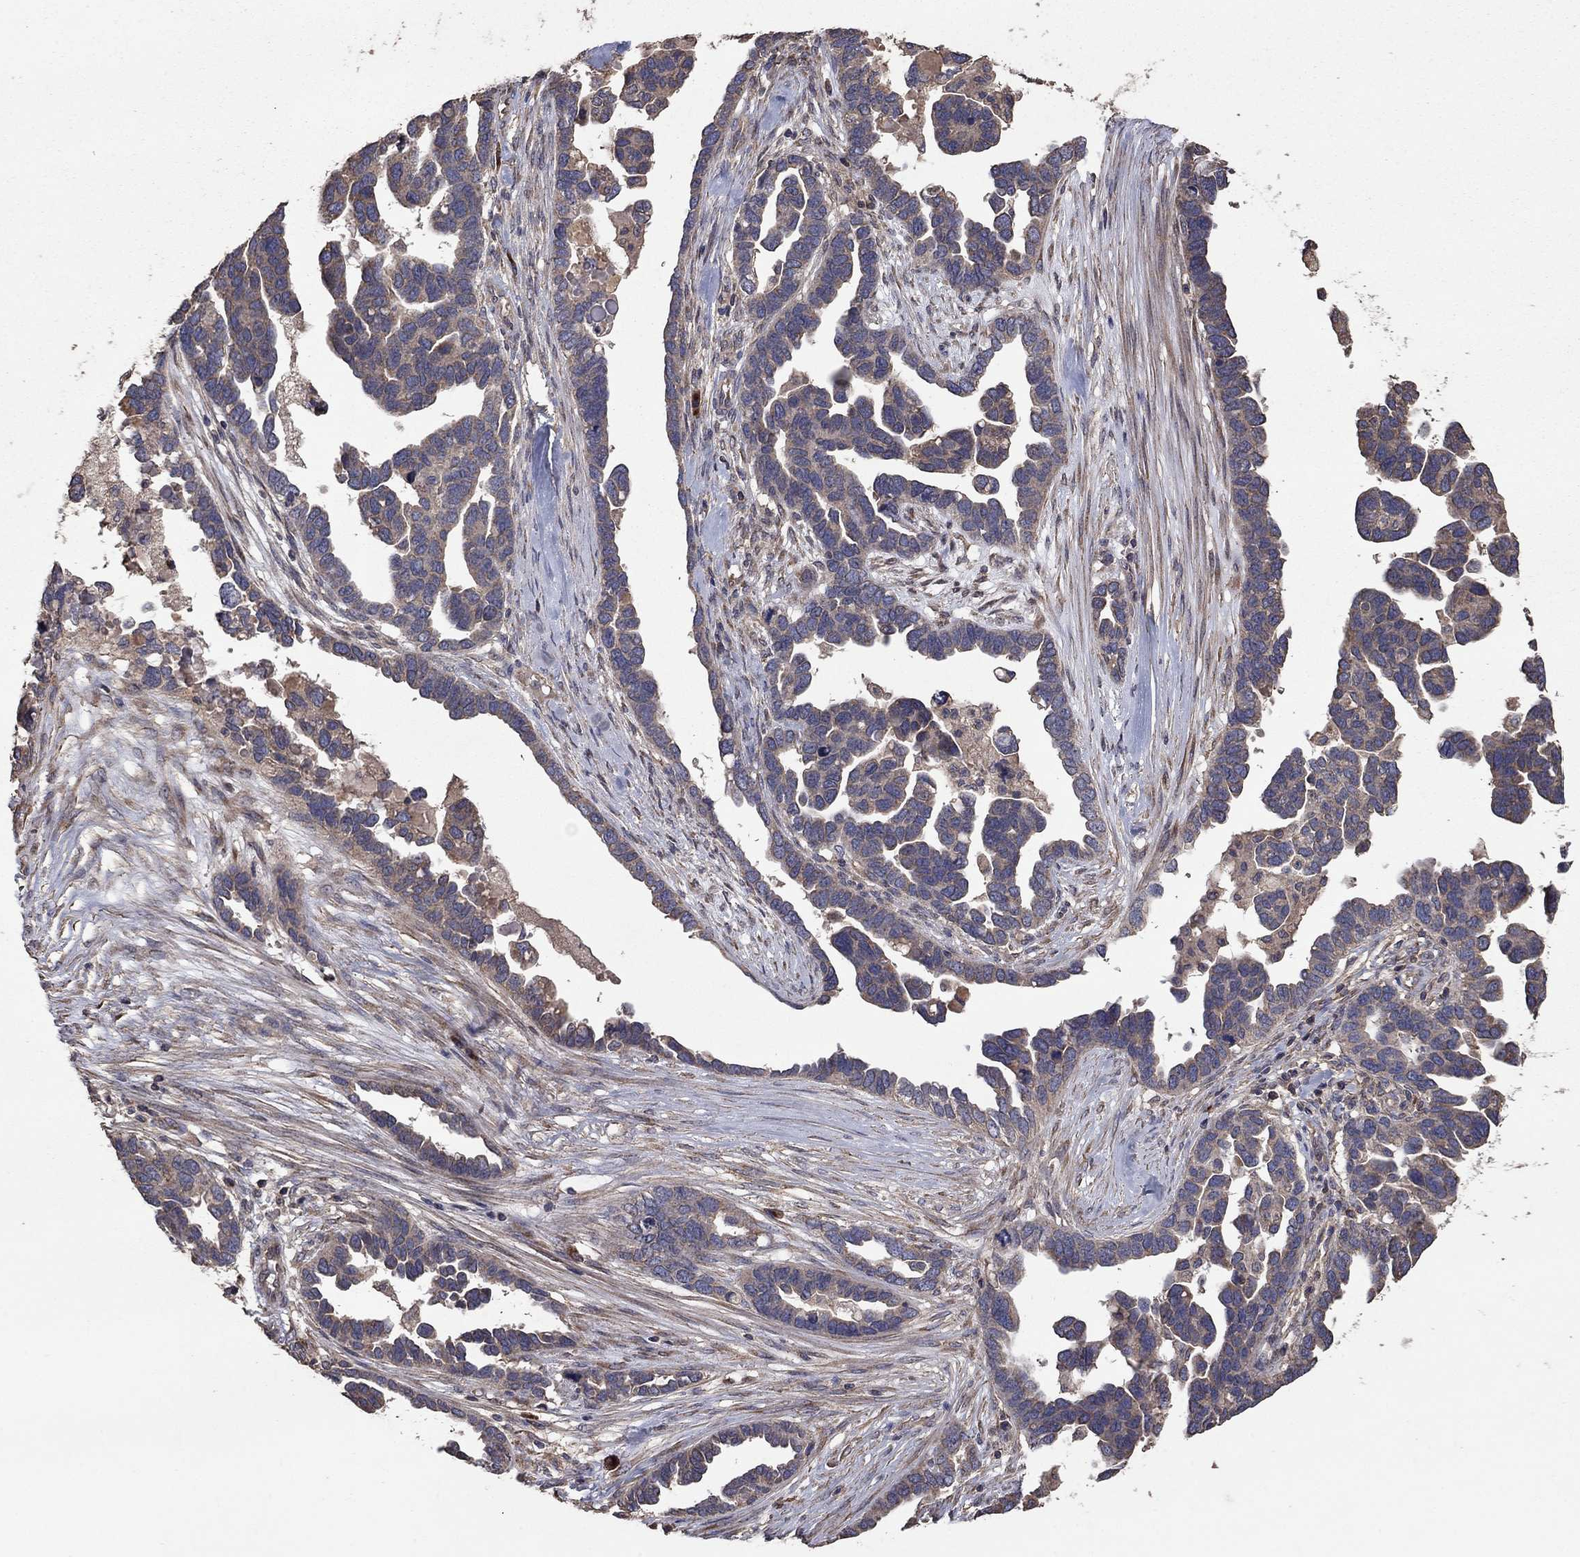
{"staining": {"intensity": "negative", "quantity": "none", "location": "none"}, "tissue": "ovarian cancer", "cell_type": "Tumor cells", "image_type": "cancer", "snomed": [{"axis": "morphology", "description": "Cystadenocarcinoma, serous, NOS"}, {"axis": "topography", "description": "Ovary"}], "caption": "High magnification brightfield microscopy of ovarian cancer stained with DAB (3,3'-diaminobenzidine) (brown) and counterstained with hematoxylin (blue): tumor cells show no significant positivity.", "gene": "FLT4", "patient": {"sex": "female", "age": 54}}